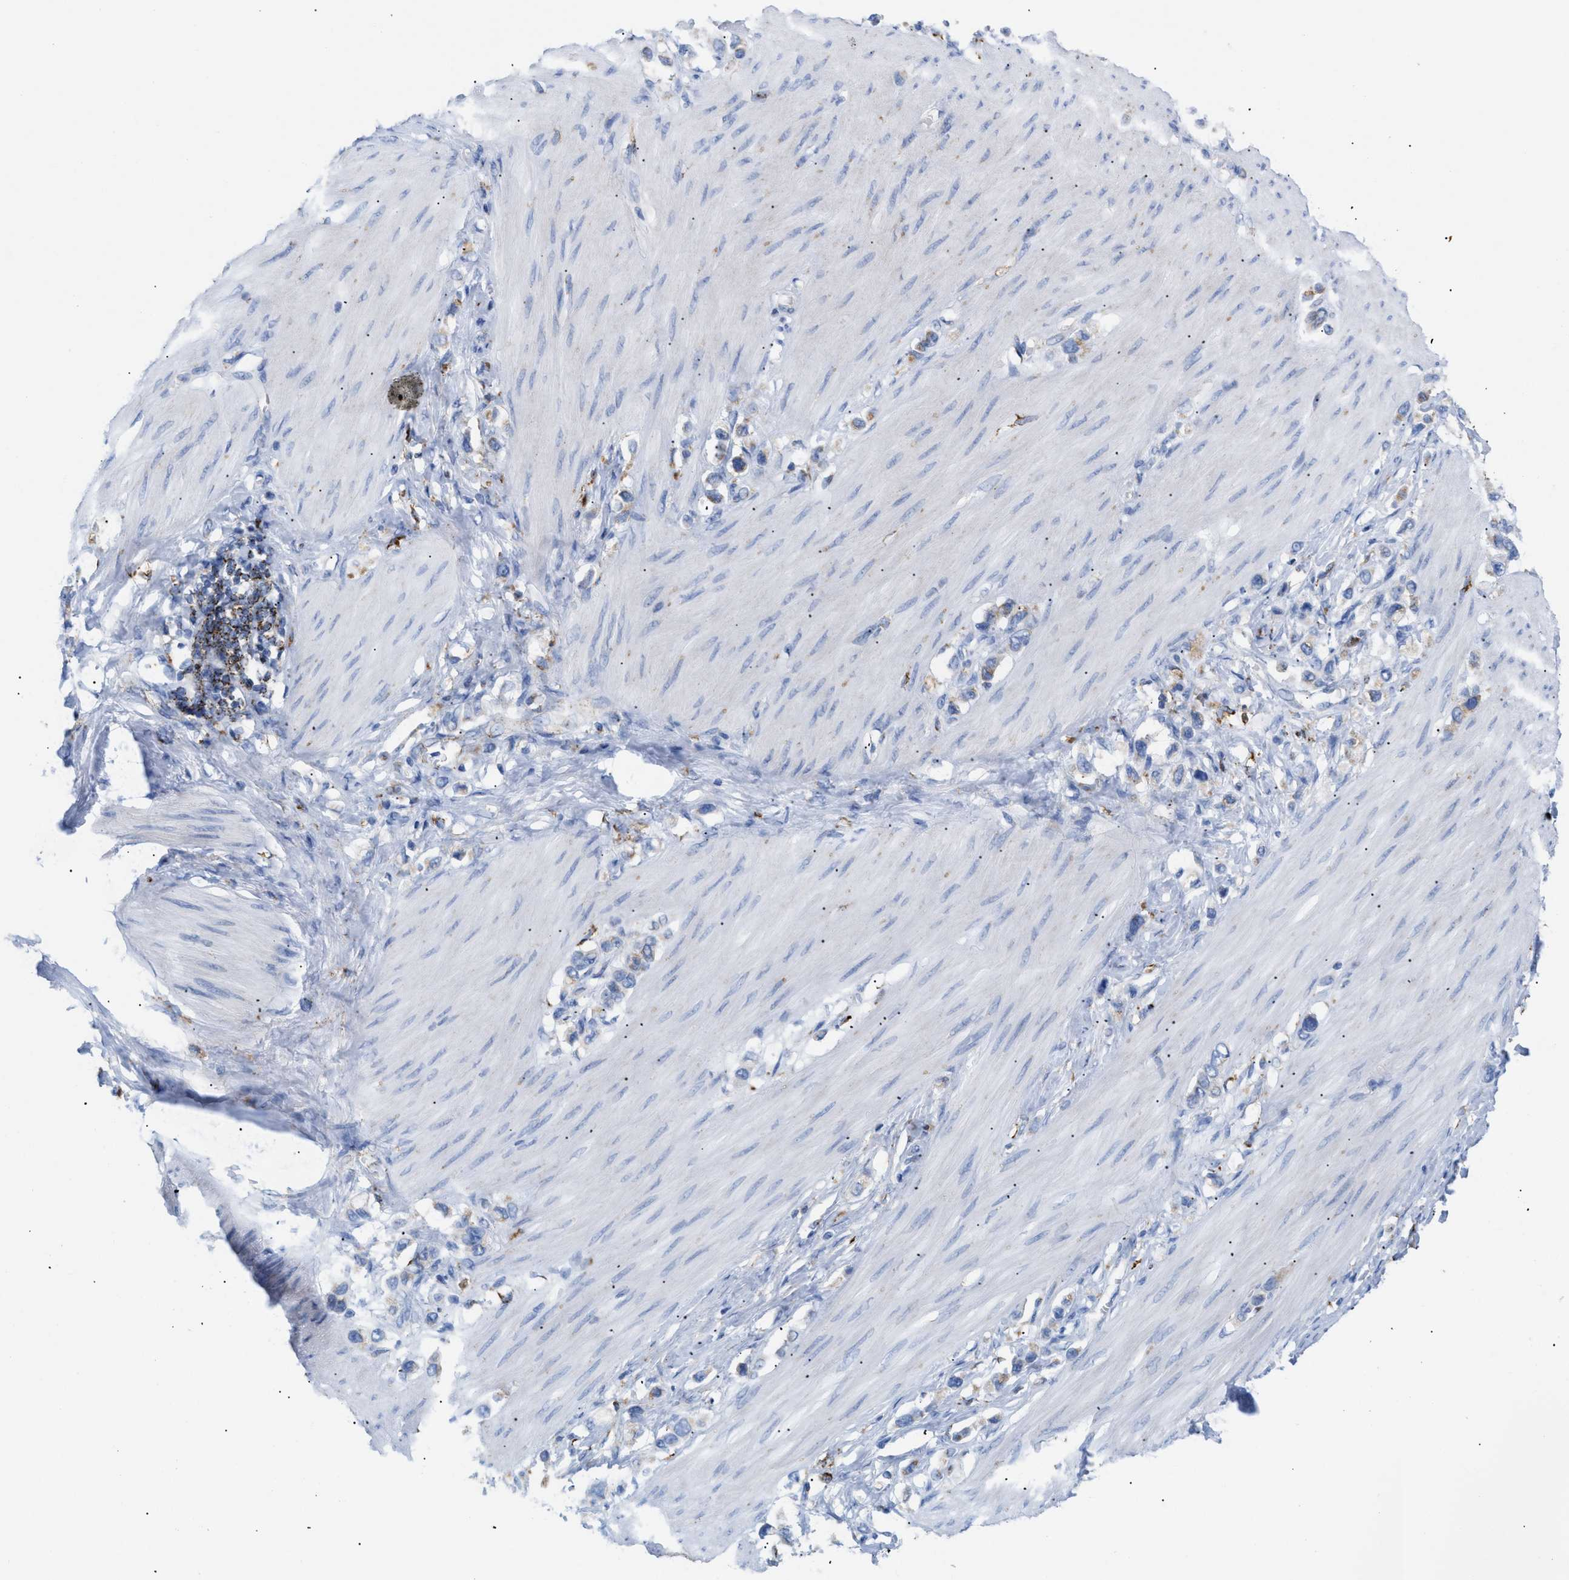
{"staining": {"intensity": "moderate", "quantity": "<25%", "location": "cytoplasmic/membranous"}, "tissue": "stomach cancer", "cell_type": "Tumor cells", "image_type": "cancer", "snomed": [{"axis": "morphology", "description": "Adenocarcinoma, NOS"}, {"axis": "topography", "description": "Stomach"}], "caption": "The immunohistochemical stain shows moderate cytoplasmic/membranous staining in tumor cells of adenocarcinoma (stomach) tissue.", "gene": "DRAM2", "patient": {"sex": "female", "age": 65}}